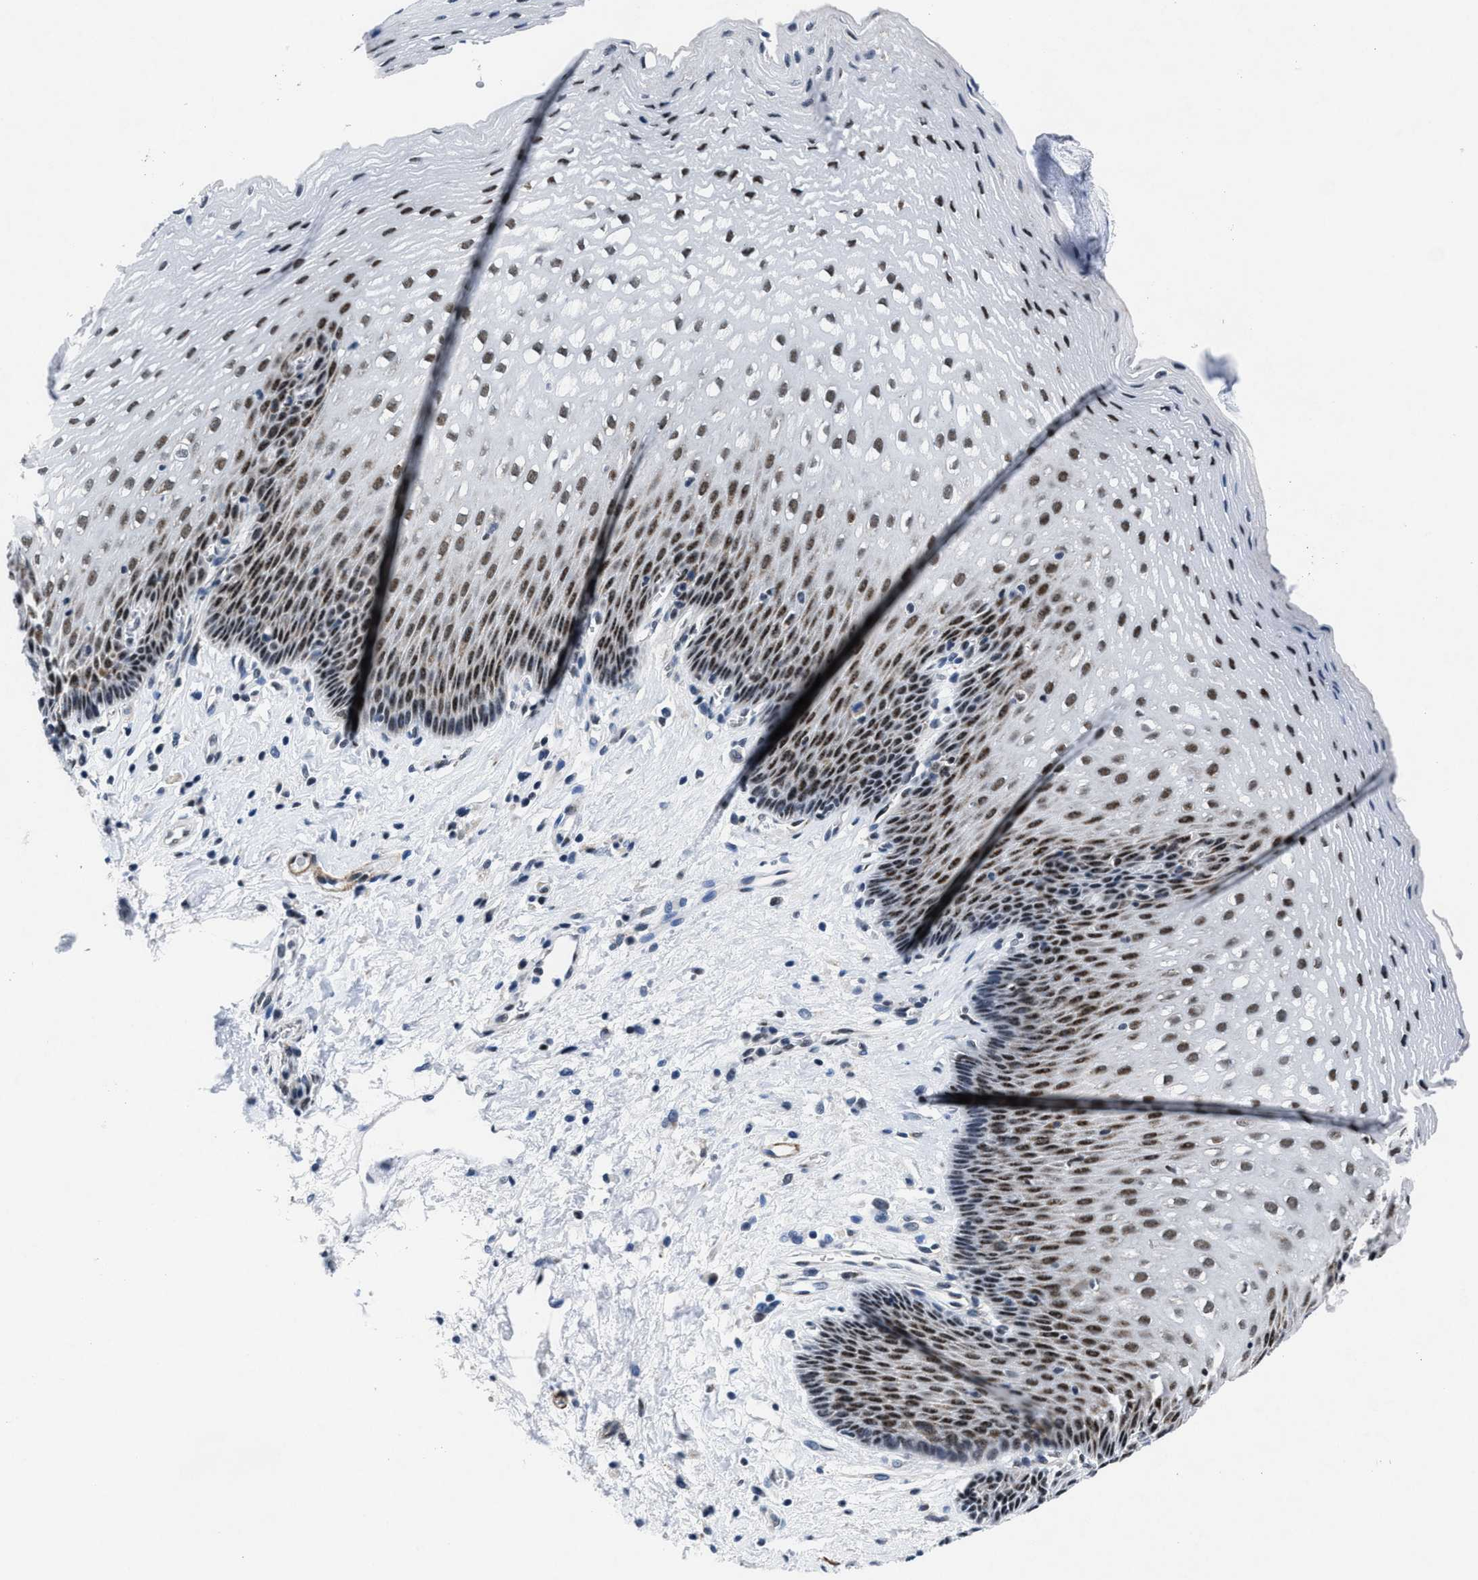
{"staining": {"intensity": "moderate", "quantity": "25%-75%", "location": "nuclear"}, "tissue": "esophagus", "cell_type": "Squamous epithelial cells", "image_type": "normal", "snomed": [{"axis": "morphology", "description": "Normal tissue, NOS"}, {"axis": "topography", "description": "Esophagus"}], "caption": "Protein analysis of unremarkable esophagus demonstrates moderate nuclear positivity in about 25%-75% of squamous epithelial cells. (DAB (3,3'-diaminobenzidine) = brown stain, brightfield microscopy at high magnification).", "gene": "ID3", "patient": {"sex": "male", "age": 48}}